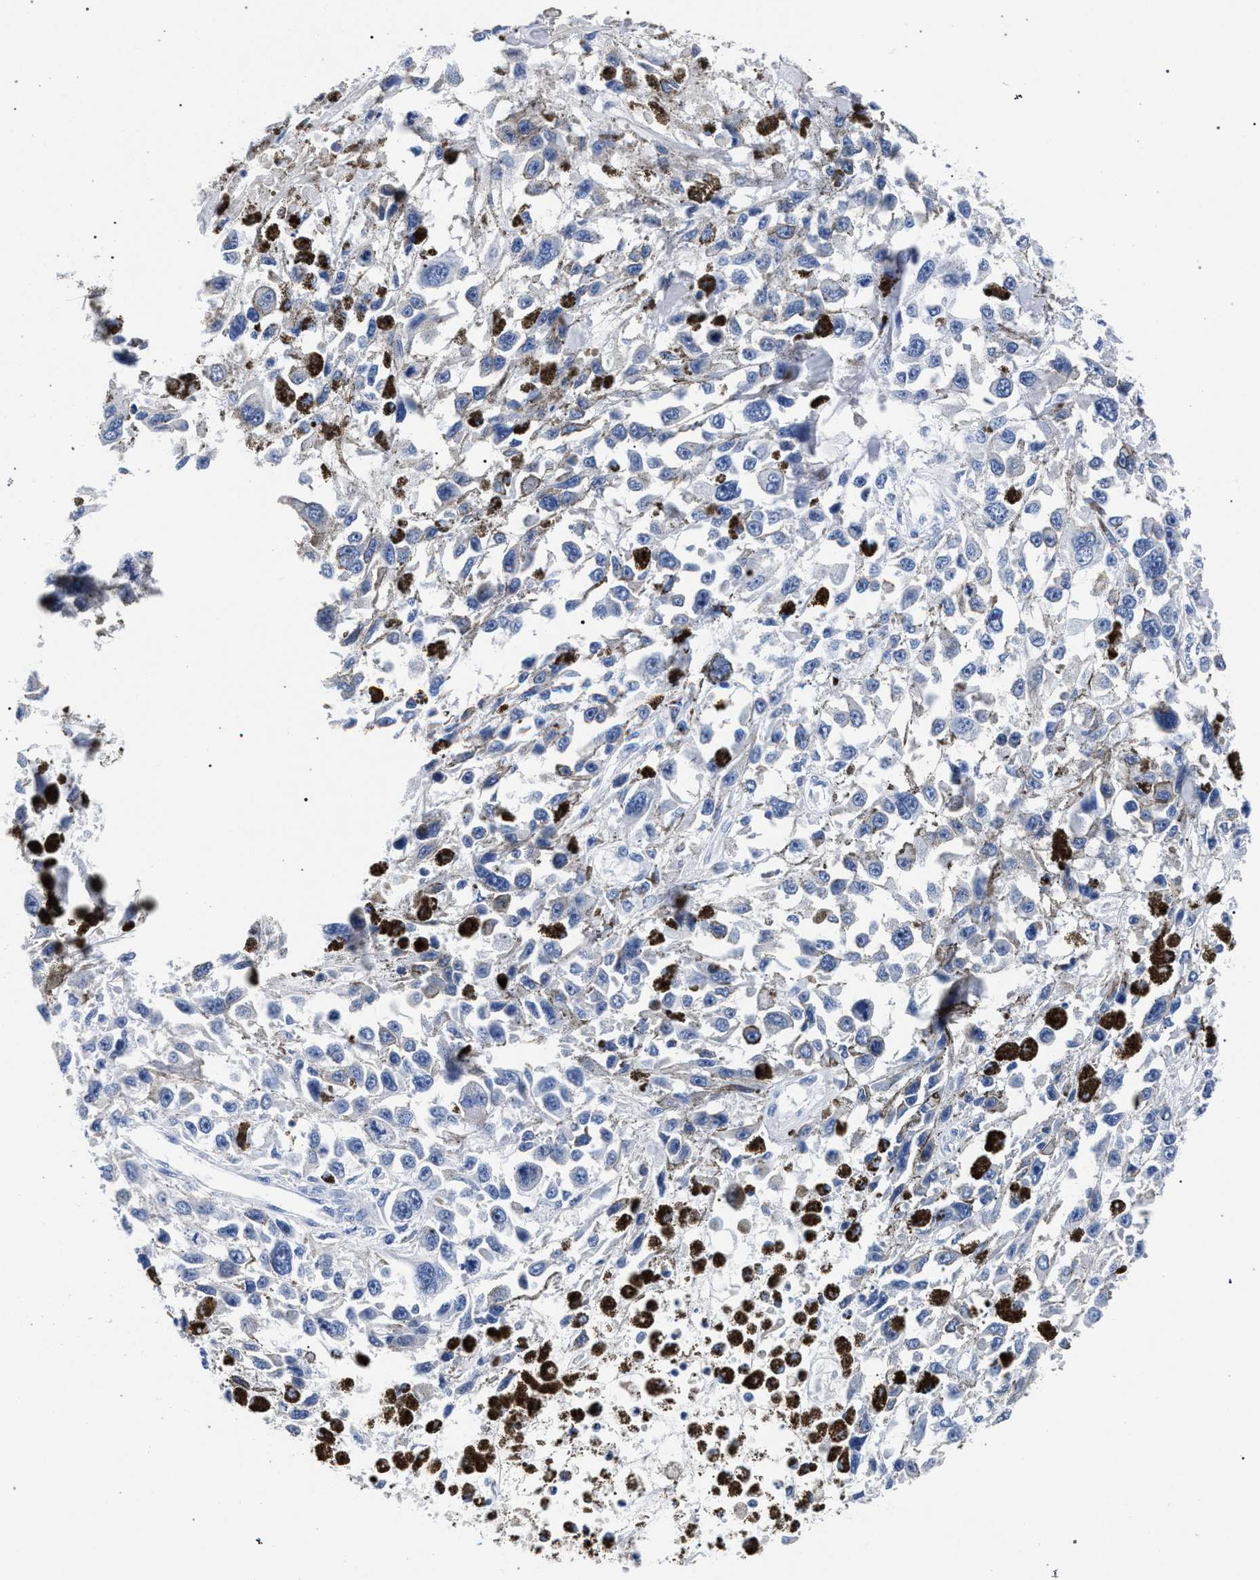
{"staining": {"intensity": "negative", "quantity": "none", "location": "none"}, "tissue": "melanoma", "cell_type": "Tumor cells", "image_type": "cancer", "snomed": [{"axis": "morphology", "description": "Malignant melanoma, Metastatic site"}, {"axis": "topography", "description": "Lymph node"}], "caption": "DAB immunohistochemical staining of malignant melanoma (metastatic site) reveals no significant positivity in tumor cells.", "gene": "KLRK1", "patient": {"sex": "male", "age": 59}}